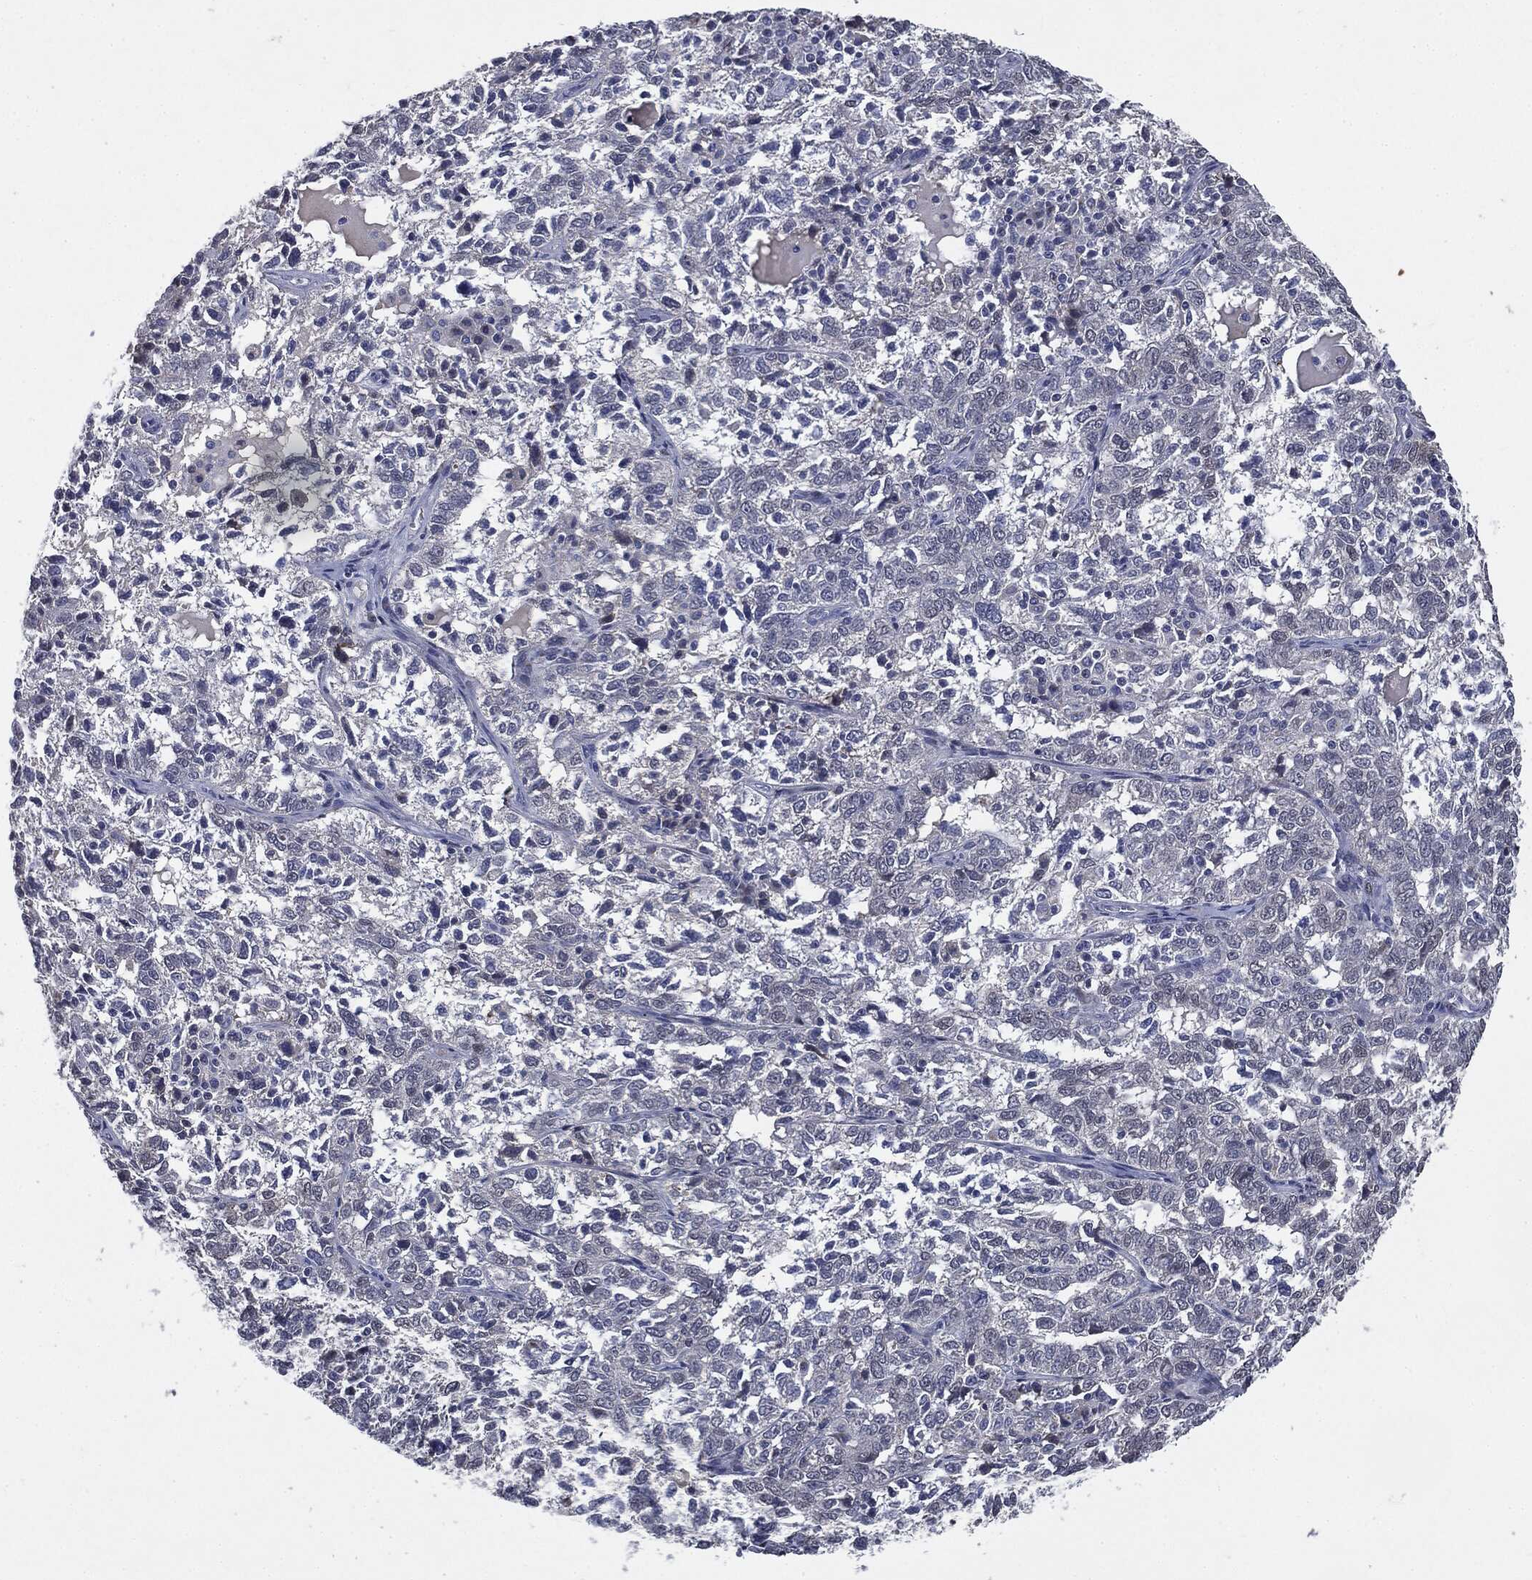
{"staining": {"intensity": "negative", "quantity": "none", "location": "none"}, "tissue": "ovarian cancer", "cell_type": "Tumor cells", "image_type": "cancer", "snomed": [{"axis": "morphology", "description": "Cystadenocarcinoma, serous, NOS"}, {"axis": "topography", "description": "Ovary"}], "caption": "Ovarian cancer was stained to show a protein in brown. There is no significant positivity in tumor cells.", "gene": "CASD1", "patient": {"sex": "female", "age": 71}}